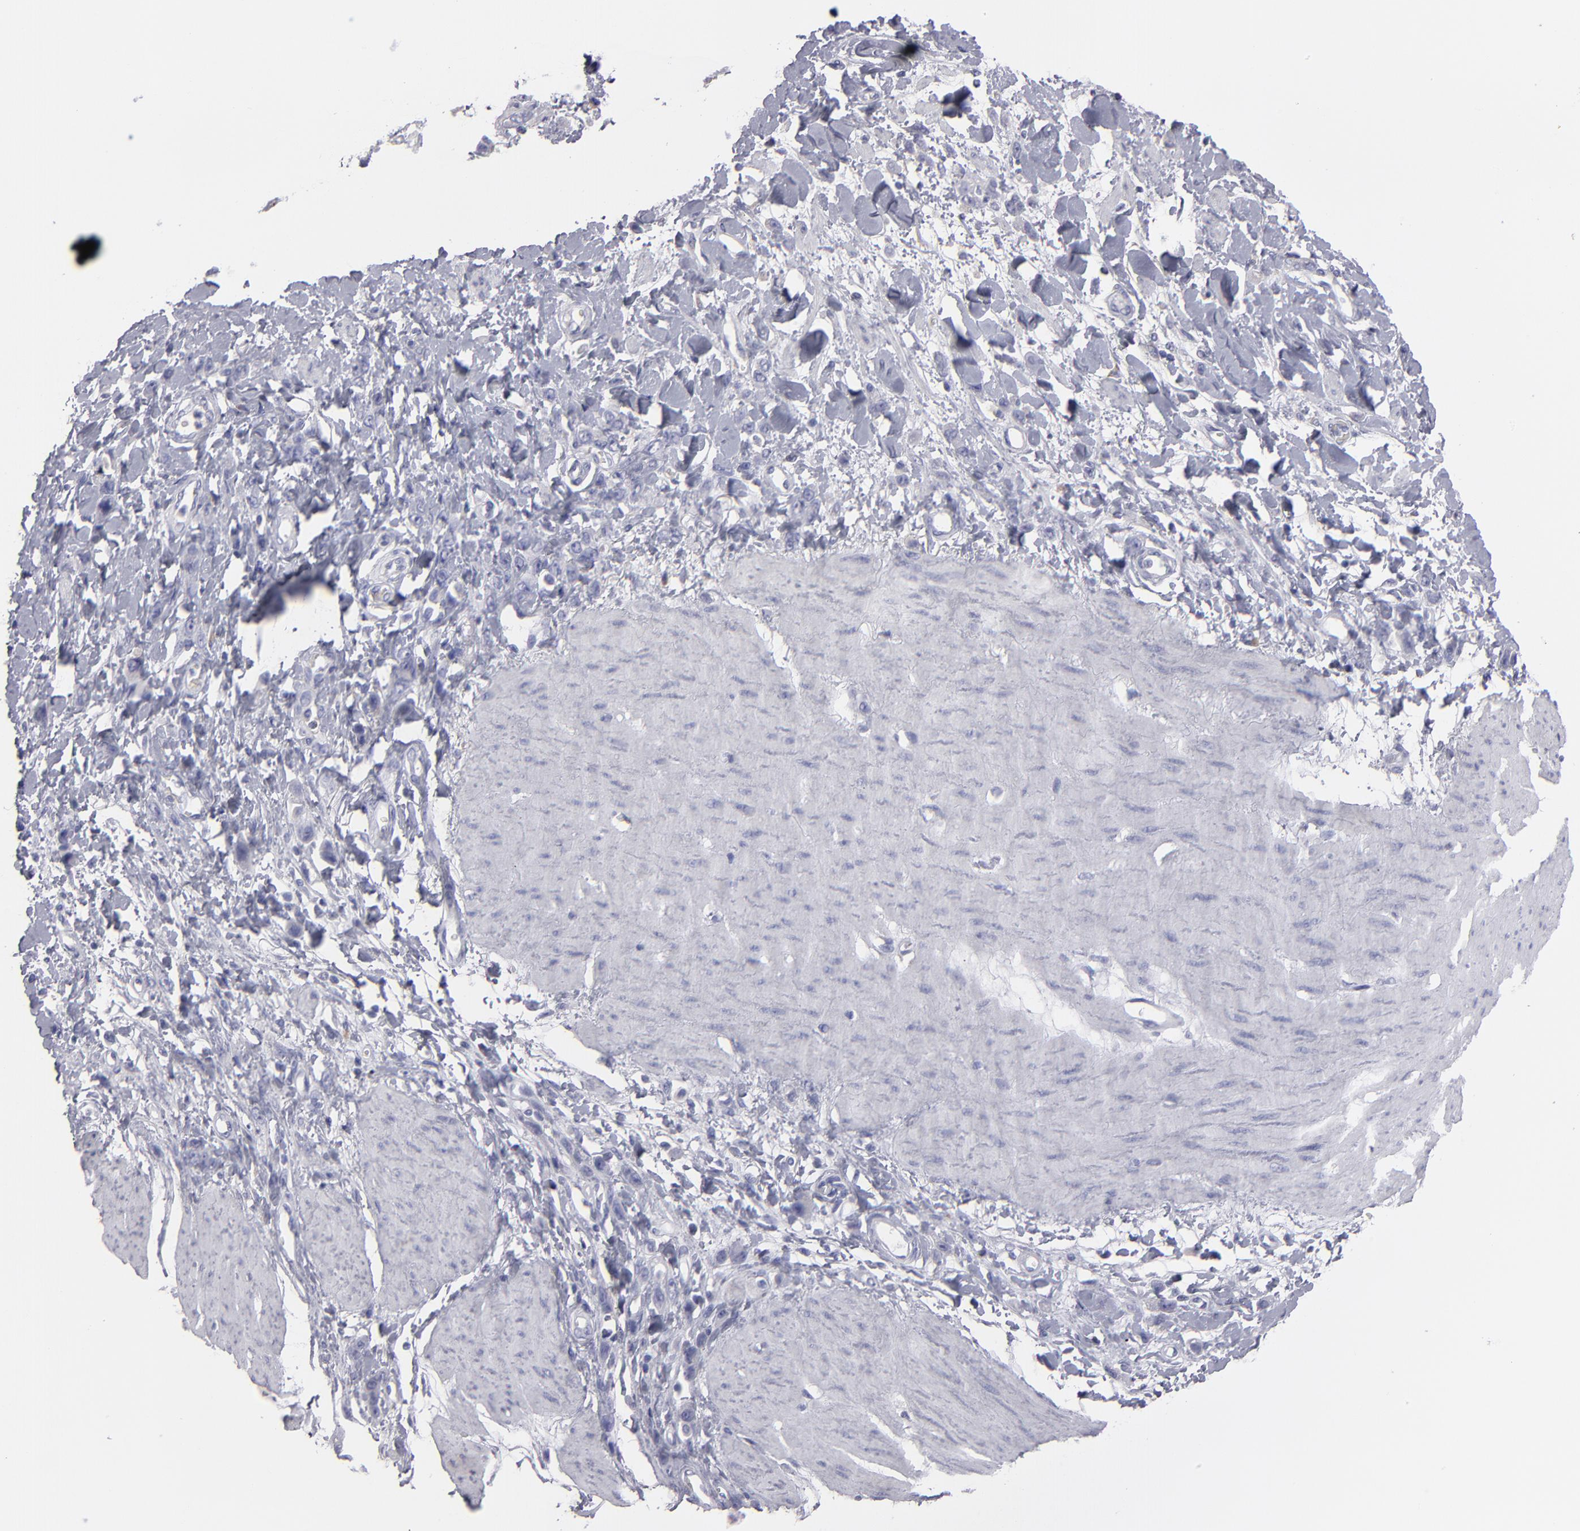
{"staining": {"intensity": "negative", "quantity": "none", "location": "none"}, "tissue": "stomach cancer", "cell_type": "Tumor cells", "image_type": "cancer", "snomed": [{"axis": "morphology", "description": "Normal tissue, NOS"}, {"axis": "morphology", "description": "Adenocarcinoma, NOS"}, {"axis": "topography", "description": "Stomach"}], "caption": "High magnification brightfield microscopy of stomach adenocarcinoma stained with DAB (brown) and counterstained with hematoxylin (blue): tumor cells show no significant expression.", "gene": "CALR", "patient": {"sex": "male", "age": 82}}